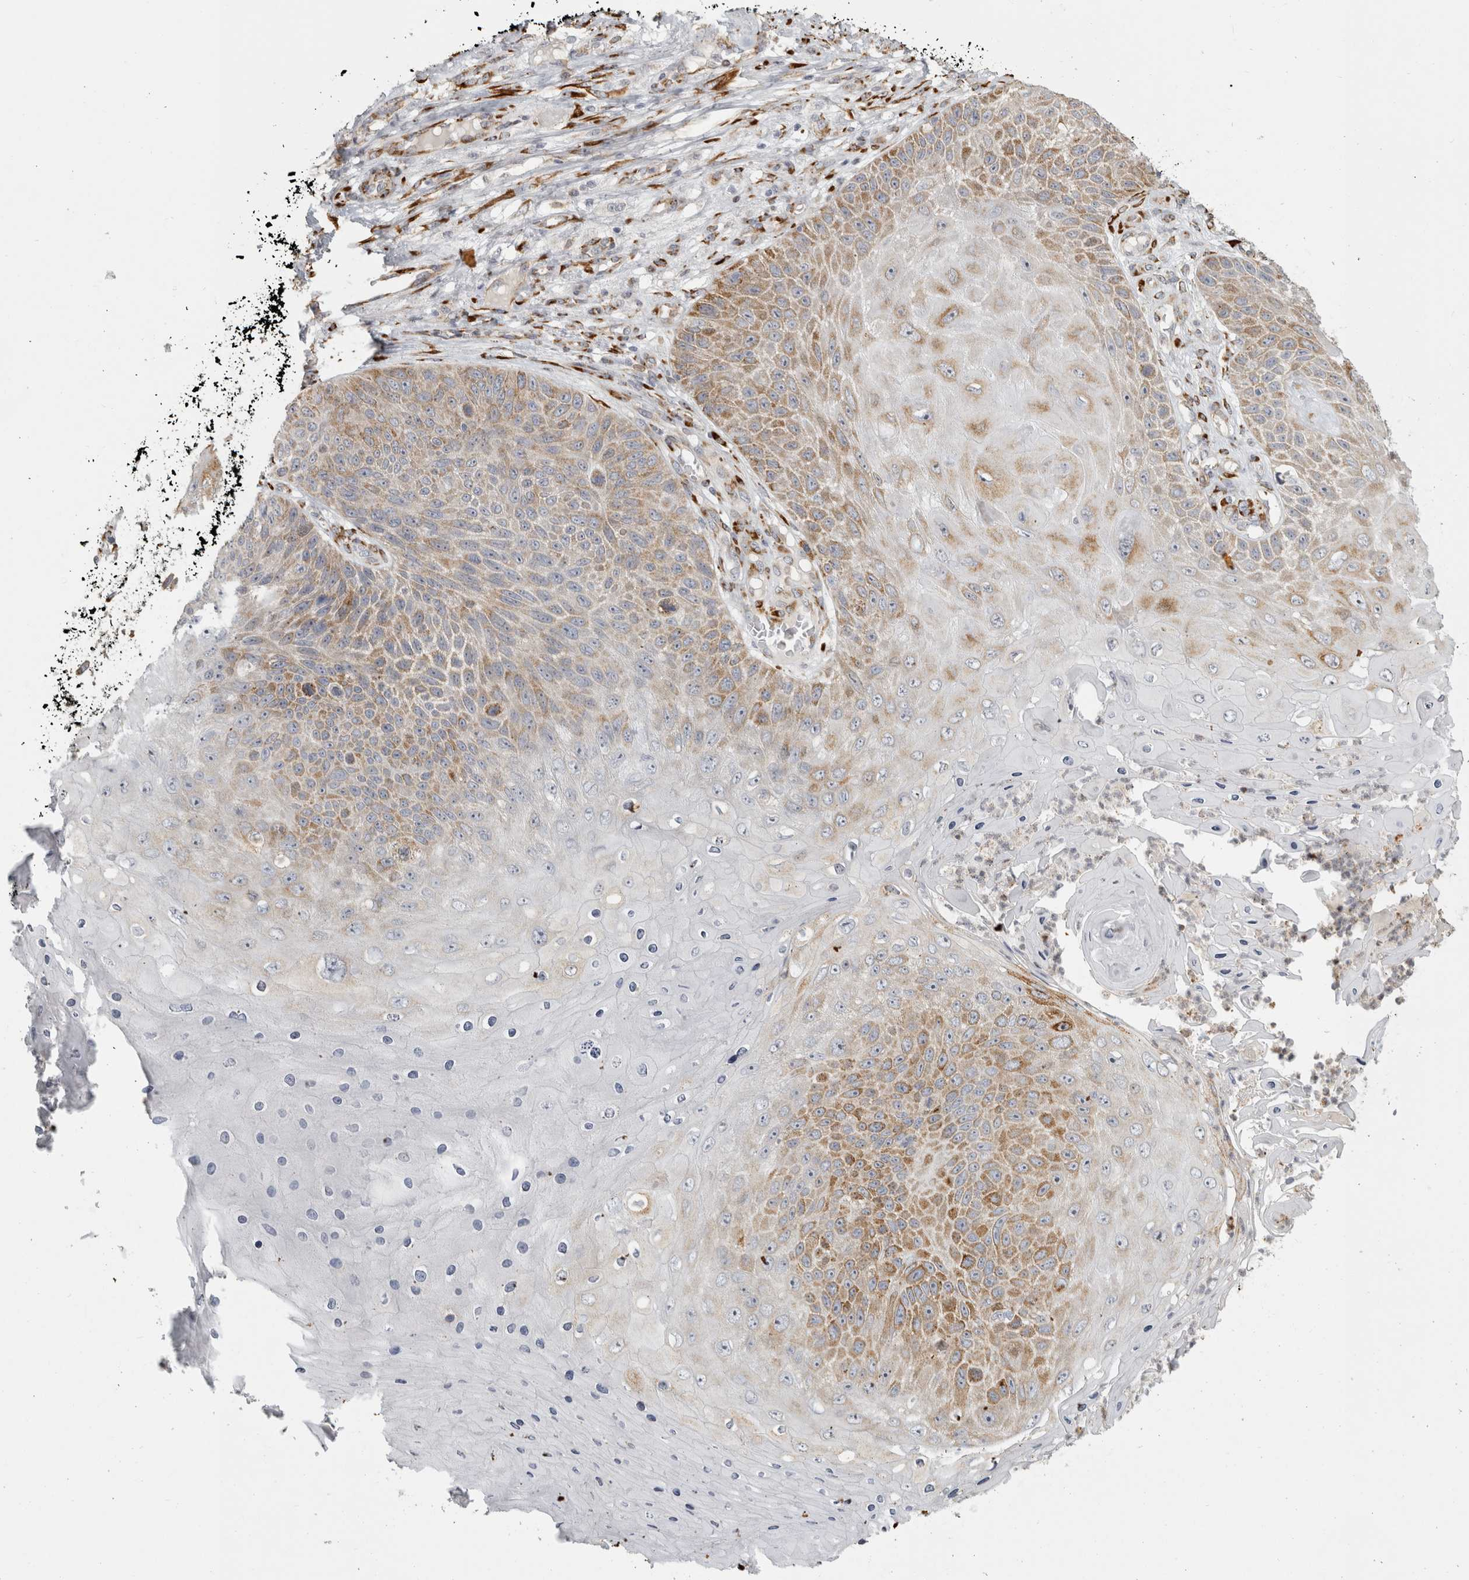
{"staining": {"intensity": "moderate", "quantity": "25%-75%", "location": "cytoplasmic/membranous"}, "tissue": "skin cancer", "cell_type": "Tumor cells", "image_type": "cancer", "snomed": [{"axis": "morphology", "description": "Squamous cell carcinoma, NOS"}, {"axis": "topography", "description": "Skin"}], "caption": "Immunohistochemical staining of human skin squamous cell carcinoma exhibits medium levels of moderate cytoplasmic/membranous protein staining in approximately 25%-75% of tumor cells. (DAB (3,3'-diaminobenzidine) IHC, brown staining for protein, blue staining for nuclei).", "gene": "OSTN", "patient": {"sex": "female", "age": 88}}